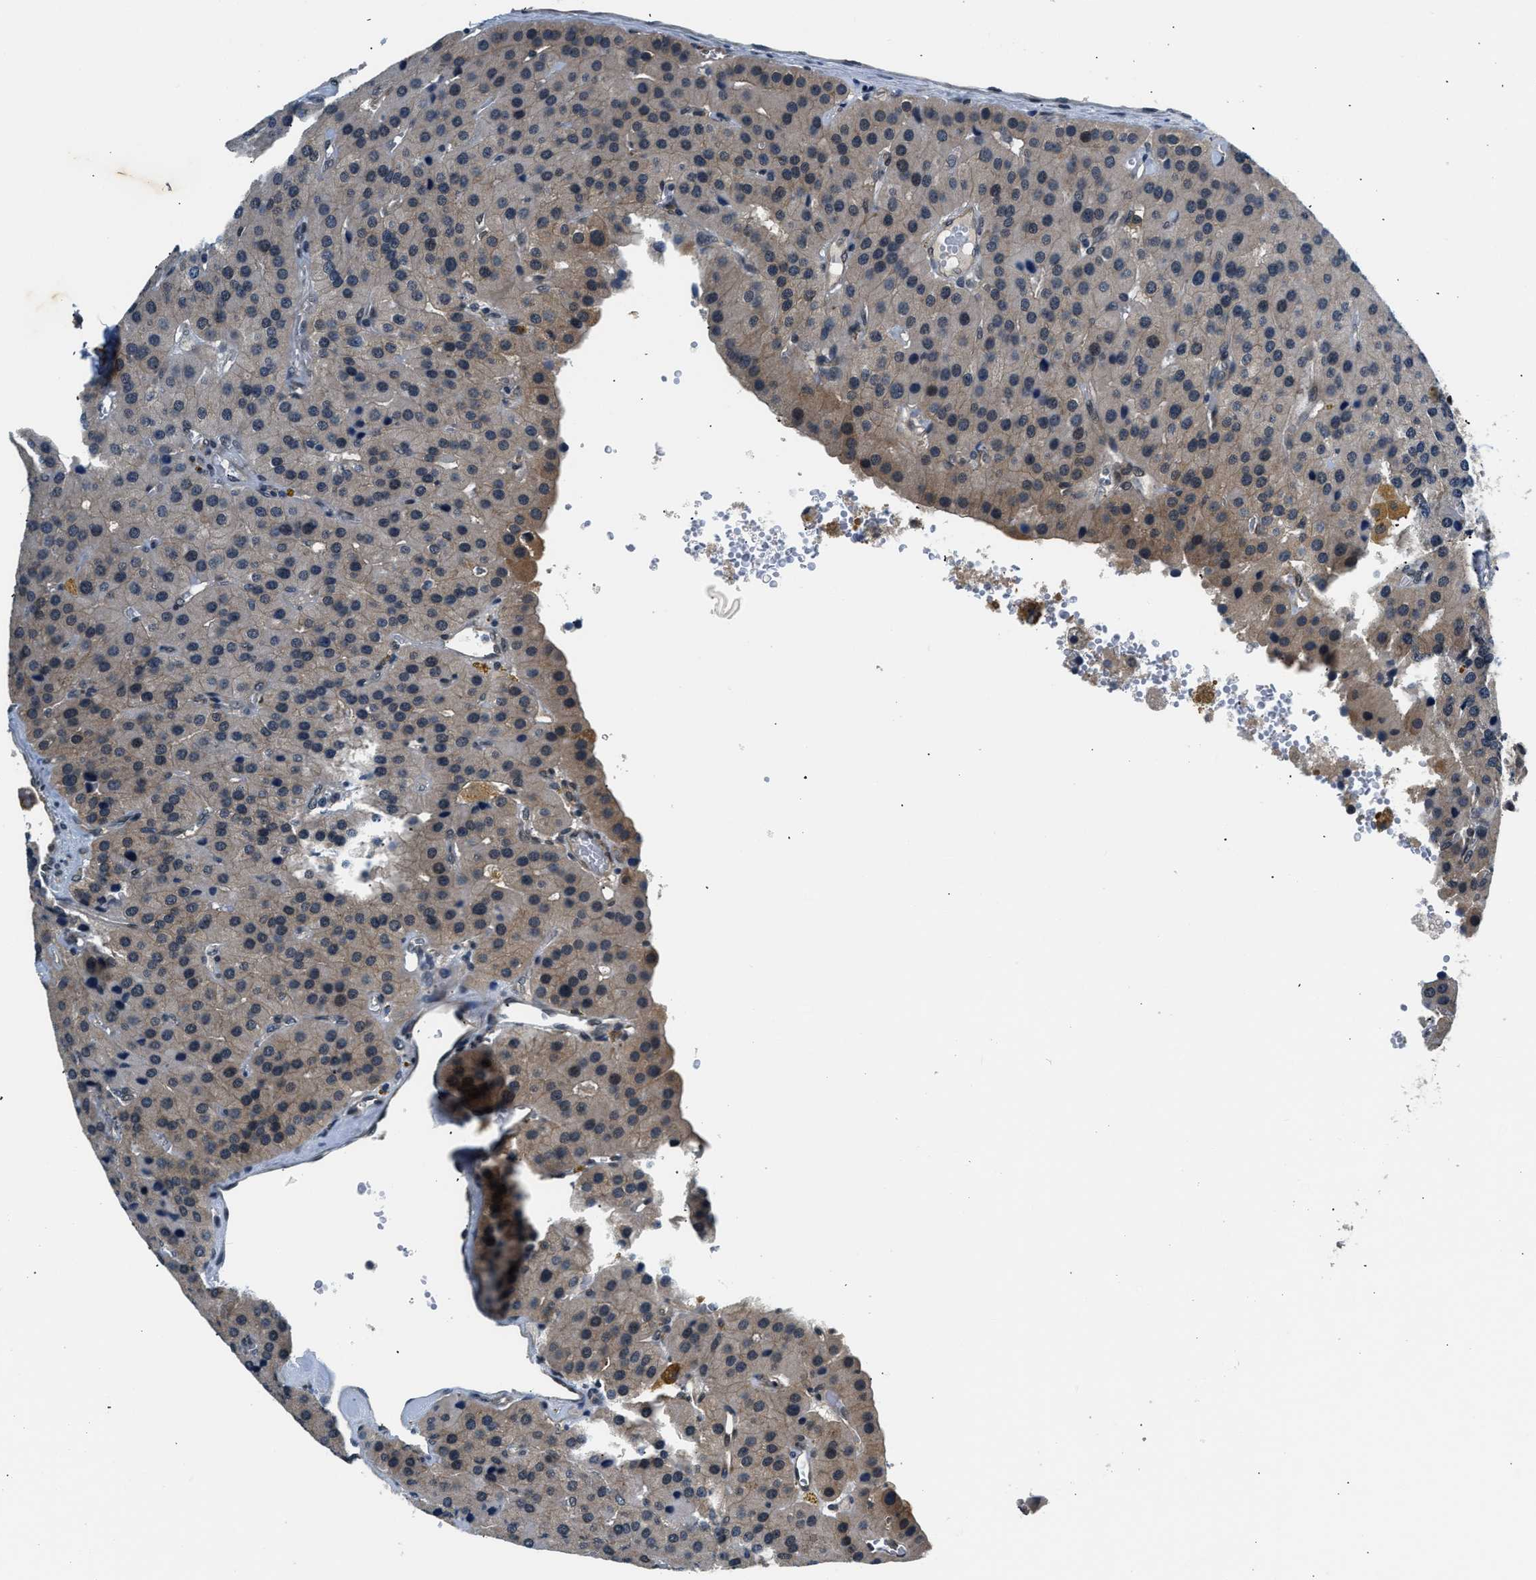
{"staining": {"intensity": "moderate", "quantity": "25%-75%", "location": "cytoplasmic/membranous"}, "tissue": "parathyroid gland", "cell_type": "Glandular cells", "image_type": "normal", "snomed": [{"axis": "morphology", "description": "Normal tissue, NOS"}, {"axis": "morphology", "description": "Adenoma, NOS"}, {"axis": "topography", "description": "Parathyroid gland"}], "caption": "Protein expression analysis of unremarkable human parathyroid gland reveals moderate cytoplasmic/membranous expression in approximately 25%-75% of glandular cells.", "gene": "SMAD4", "patient": {"sex": "female", "age": 86}}